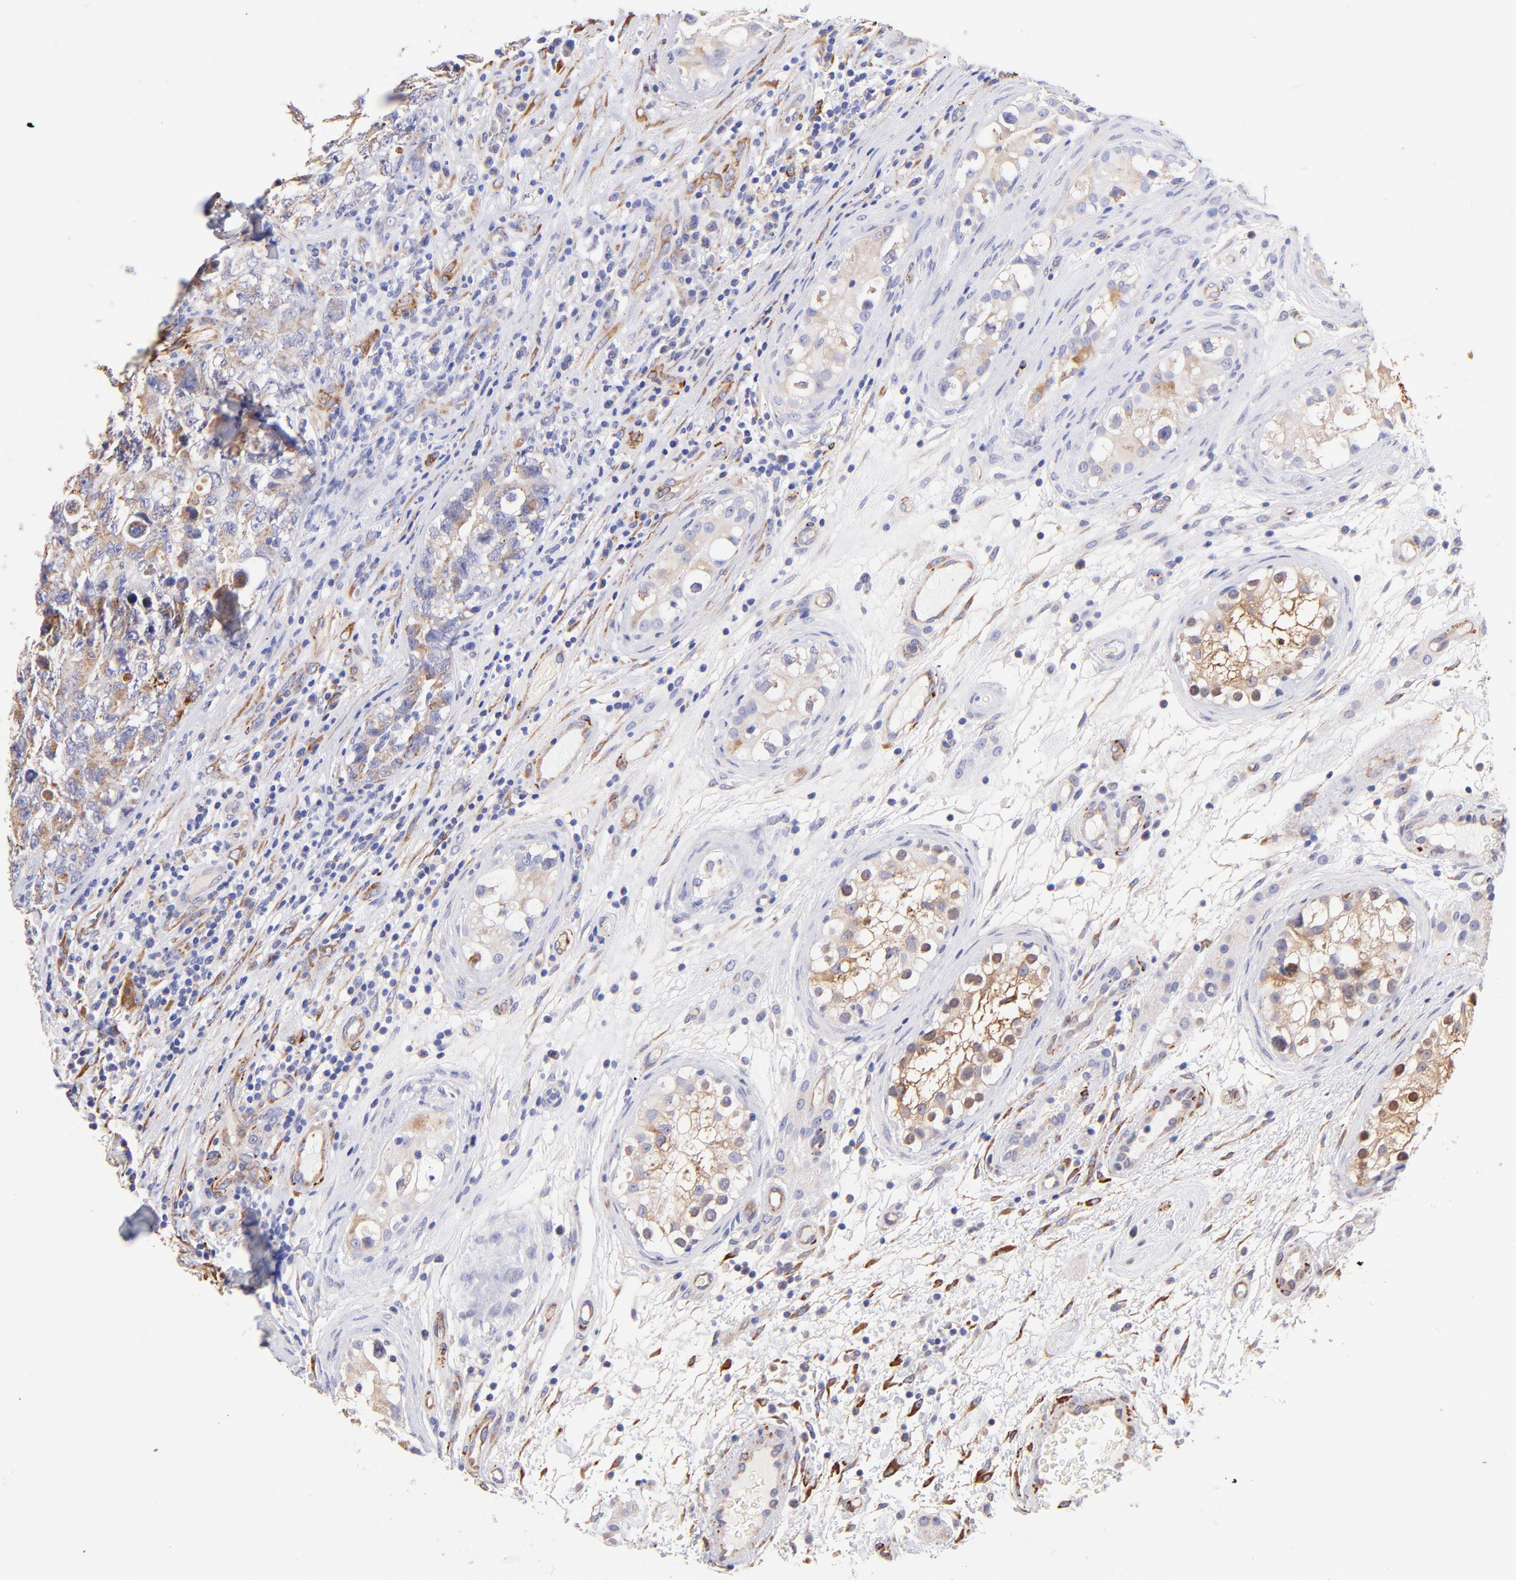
{"staining": {"intensity": "moderate", "quantity": ">75%", "location": "cytoplasmic/membranous"}, "tissue": "testis cancer", "cell_type": "Tumor cells", "image_type": "cancer", "snomed": [{"axis": "morphology", "description": "Carcinoma, Embryonal, NOS"}, {"axis": "topography", "description": "Testis"}], "caption": "Brown immunohistochemical staining in testis cancer (embryonal carcinoma) reveals moderate cytoplasmic/membranous staining in approximately >75% of tumor cells.", "gene": "SPARC", "patient": {"sex": "male", "age": 31}}